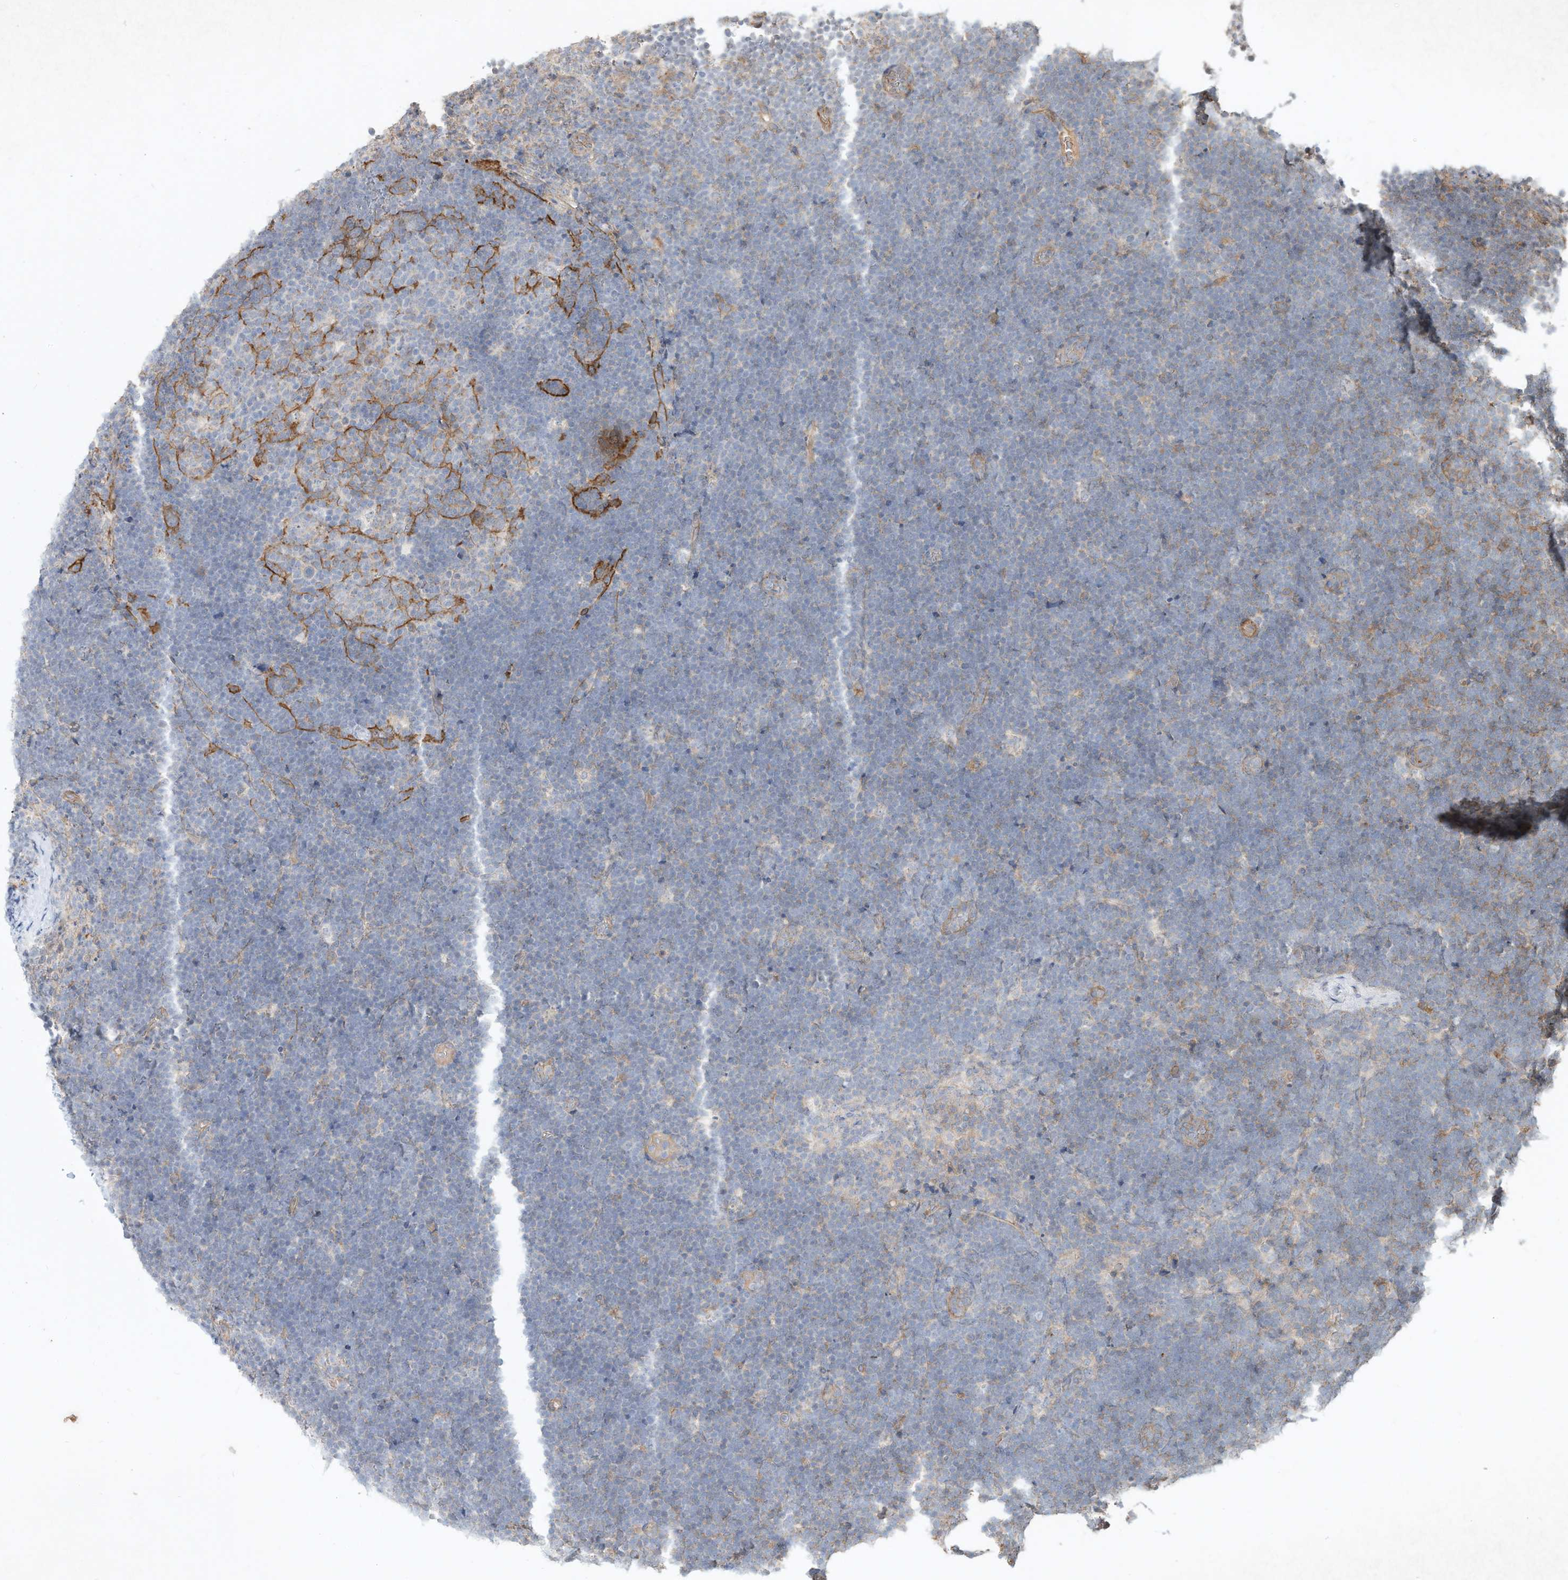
{"staining": {"intensity": "negative", "quantity": "none", "location": "none"}, "tissue": "lymphoma", "cell_type": "Tumor cells", "image_type": "cancer", "snomed": [{"axis": "morphology", "description": "Malignant lymphoma, non-Hodgkin's type, High grade"}, {"axis": "topography", "description": "Lymph node"}], "caption": "Human high-grade malignant lymphoma, non-Hodgkin's type stained for a protein using immunohistochemistry (IHC) reveals no expression in tumor cells.", "gene": "HTR5A", "patient": {"sex": "male", "age": 13}}